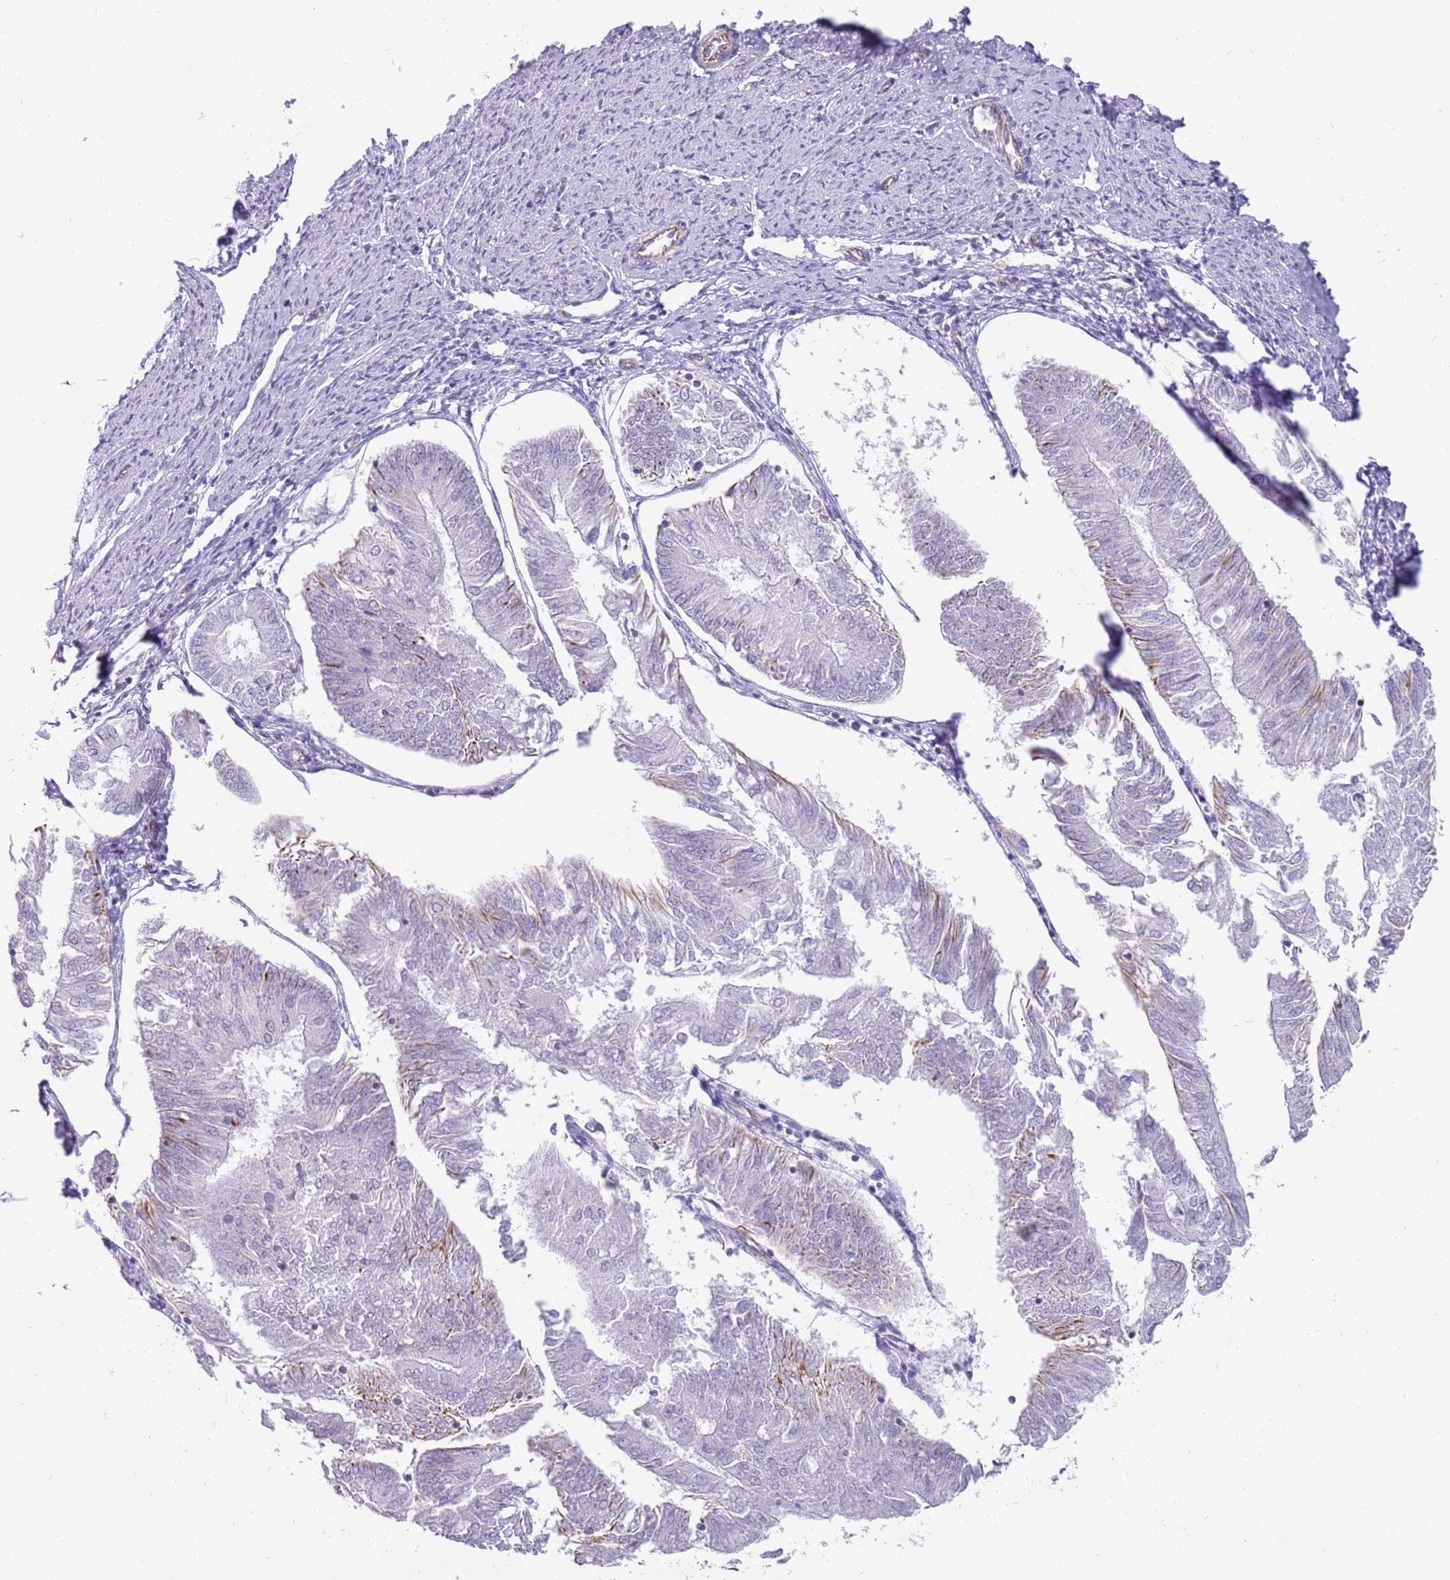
{"staining": {"intensity": "moderate", "quantity": "<25%", "location": "cytoplasmic/membranous"}, "tissue": "endometrial cancer", "cell_type": "Tumor cells", "image_type": "cancer", "snomed": [{"axis": "morphology", "description": "Adenocarcinoma, NOS"}, {"axis": "topography", "description": "Endometrium"}], "caption": "High-power microscopy captured an immunohistochemistry photomicrograph of adenocarcinoma (endometrial), revealing moderate cytoplasmic/membranous staining in about <25% of tumor cells. (IHC, brightfield microscopy, high magnification).", "gene": "NBPF3", "patient": {"sex": "female", "age": 58}}